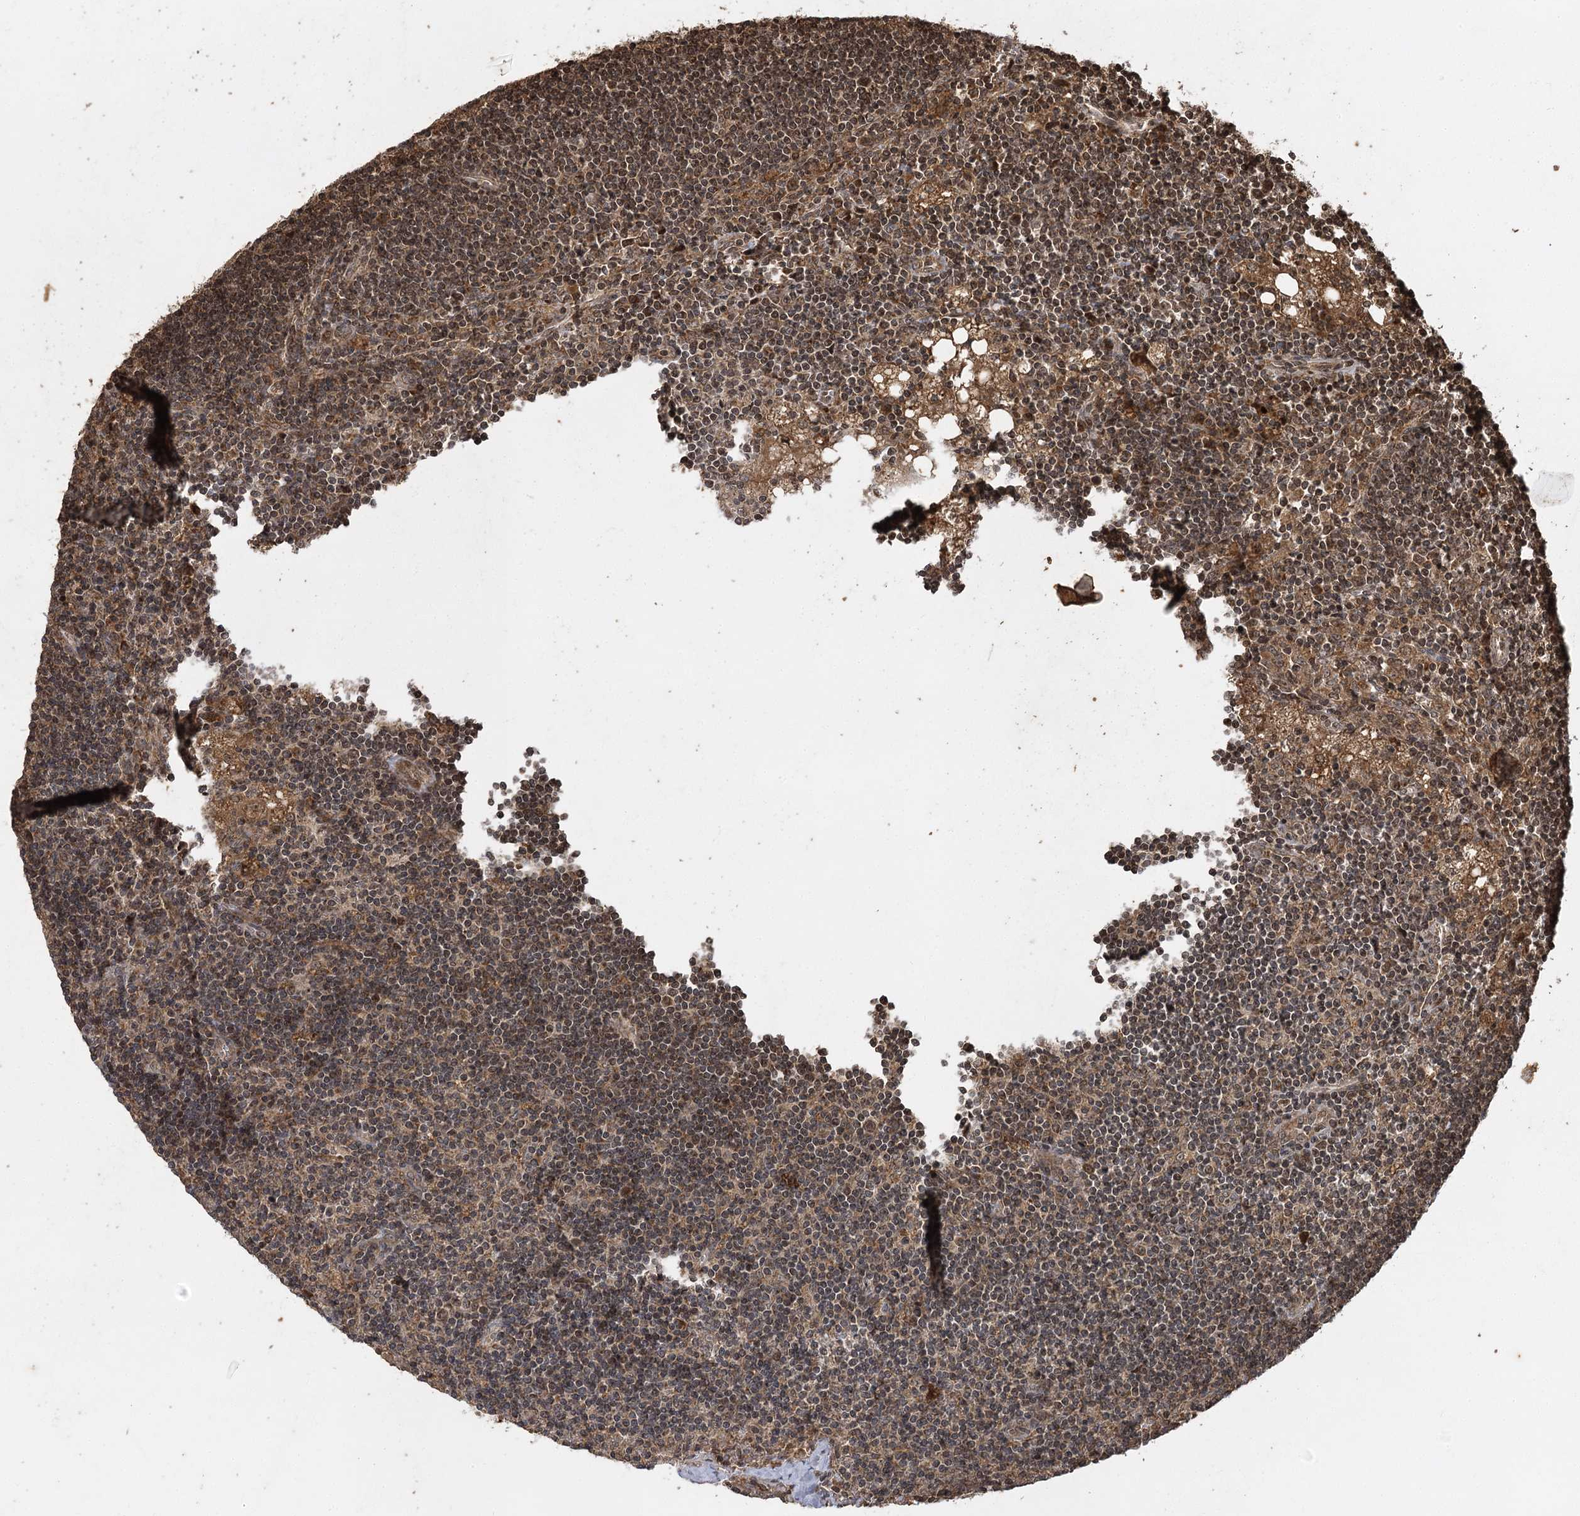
{"staining": {"intensity": "moderate", "quantity": "25%-75%", "location": "cytoplasmic/membranous"}, "tissue": "lymph node", "cell_type": "Germinal center cells", "image_type": "normal", "snomed": [{"axis": "morphology", "description": "Normal tissue, NOS"}, {"axis": "topography", "description": "Lymph node"}], "caption": "This photomicrograph exhibits IHC staining of benign human lymph node, with medium moderate cytoplasmic/membranous positivity in about 25%-75% of germinal center cells.", "gene": "IL11RA", "patient": {"sex": "male", "age": 24}}